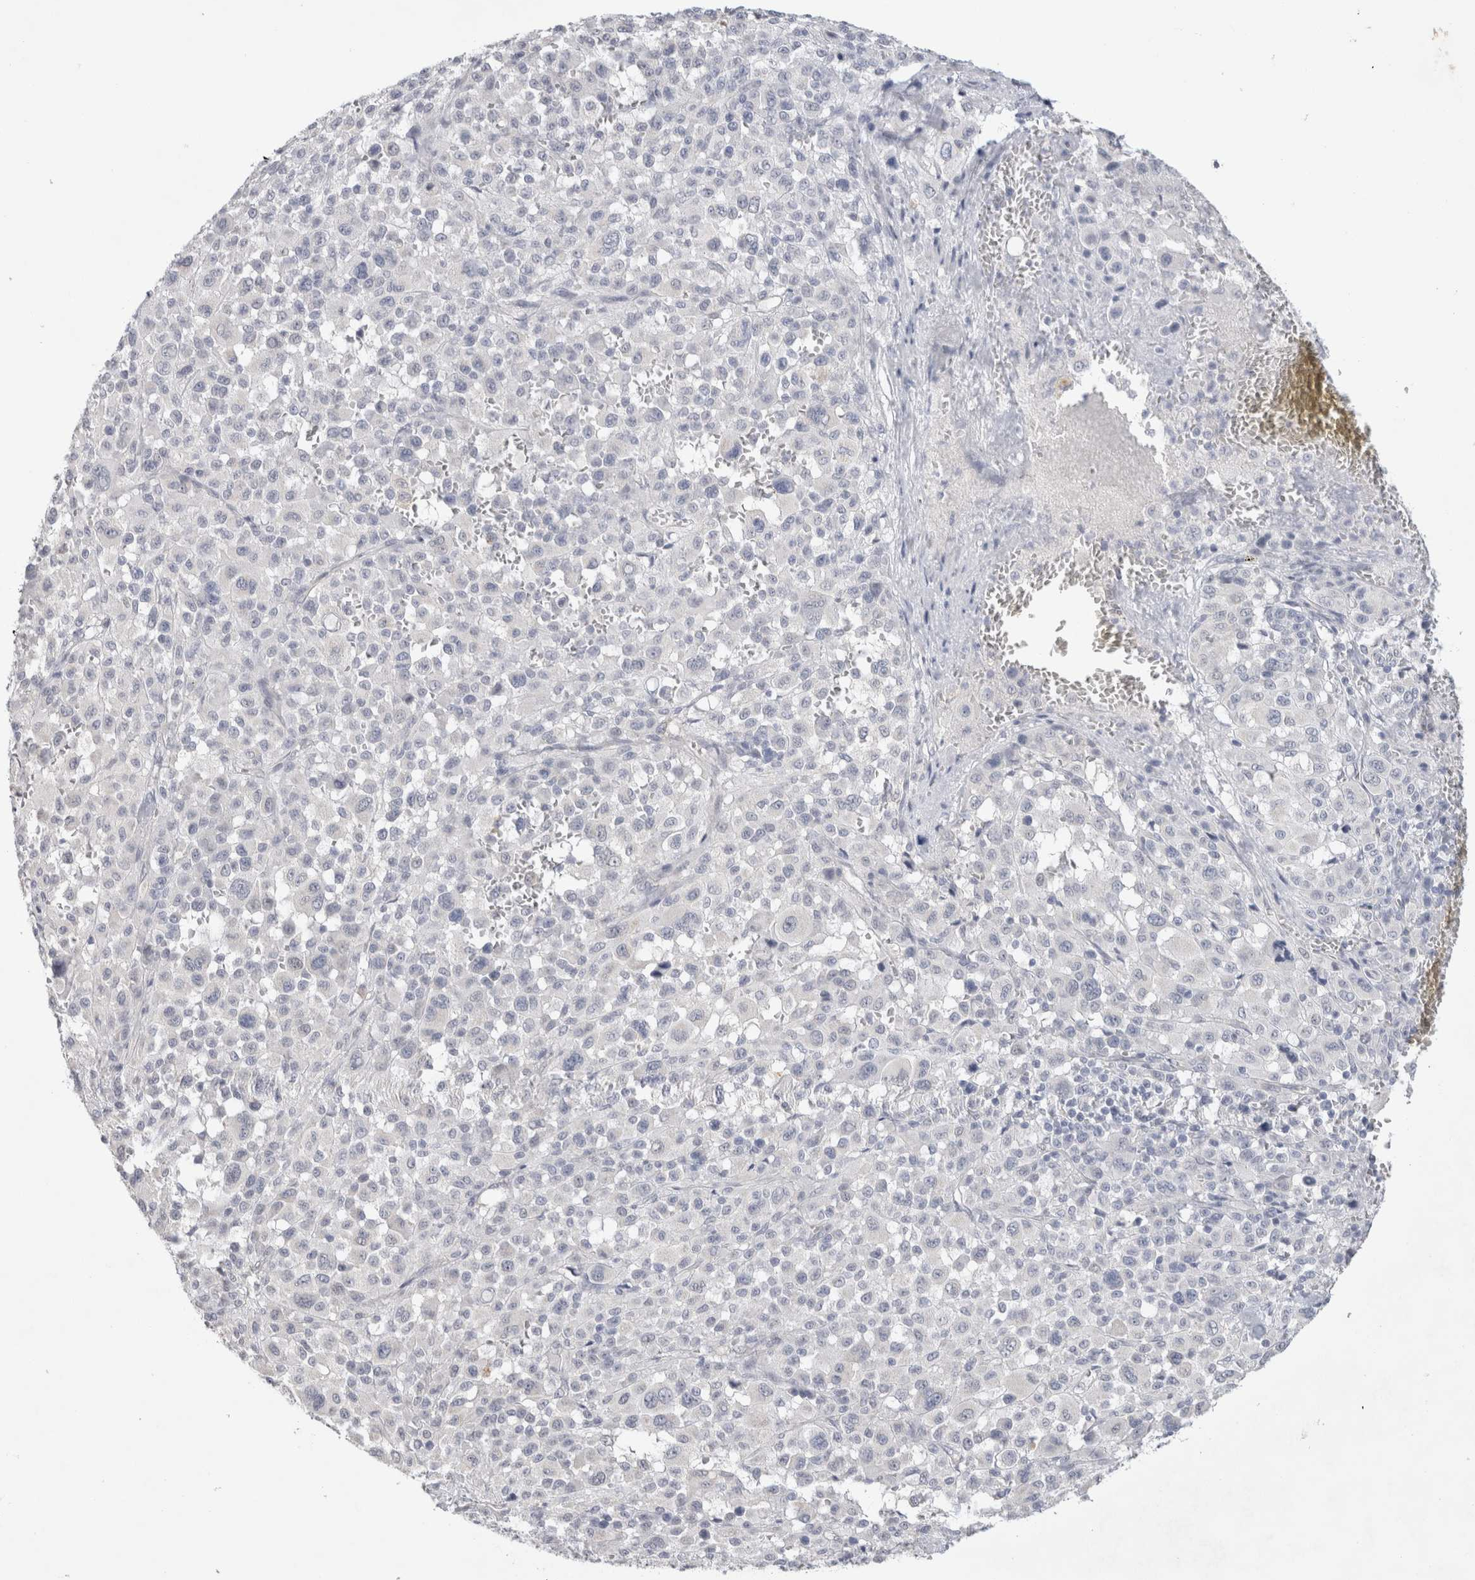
{"staining": {"intensity": "negative", "quantity": "none", "location": "none"}, "tissue": "melanoma", "cell_type": "Tumor cells", "image_type": "cancer", "snomed": [{"axis": "morphology", "description": "Malignant melanoma, Metastatic site"}, {"axis": "topography", "description": "Skin"}], "caption": "Immunohistochemistry of melanoma demonstrates no staining in tumor cells. The staining is performed using DAB (3,3'-diaminobenzidine) brown chromogen with nuclei counter-stained in using hematoxylin.", "gene": "TONSL", "patient": {"sex": "female", "age": 74}}